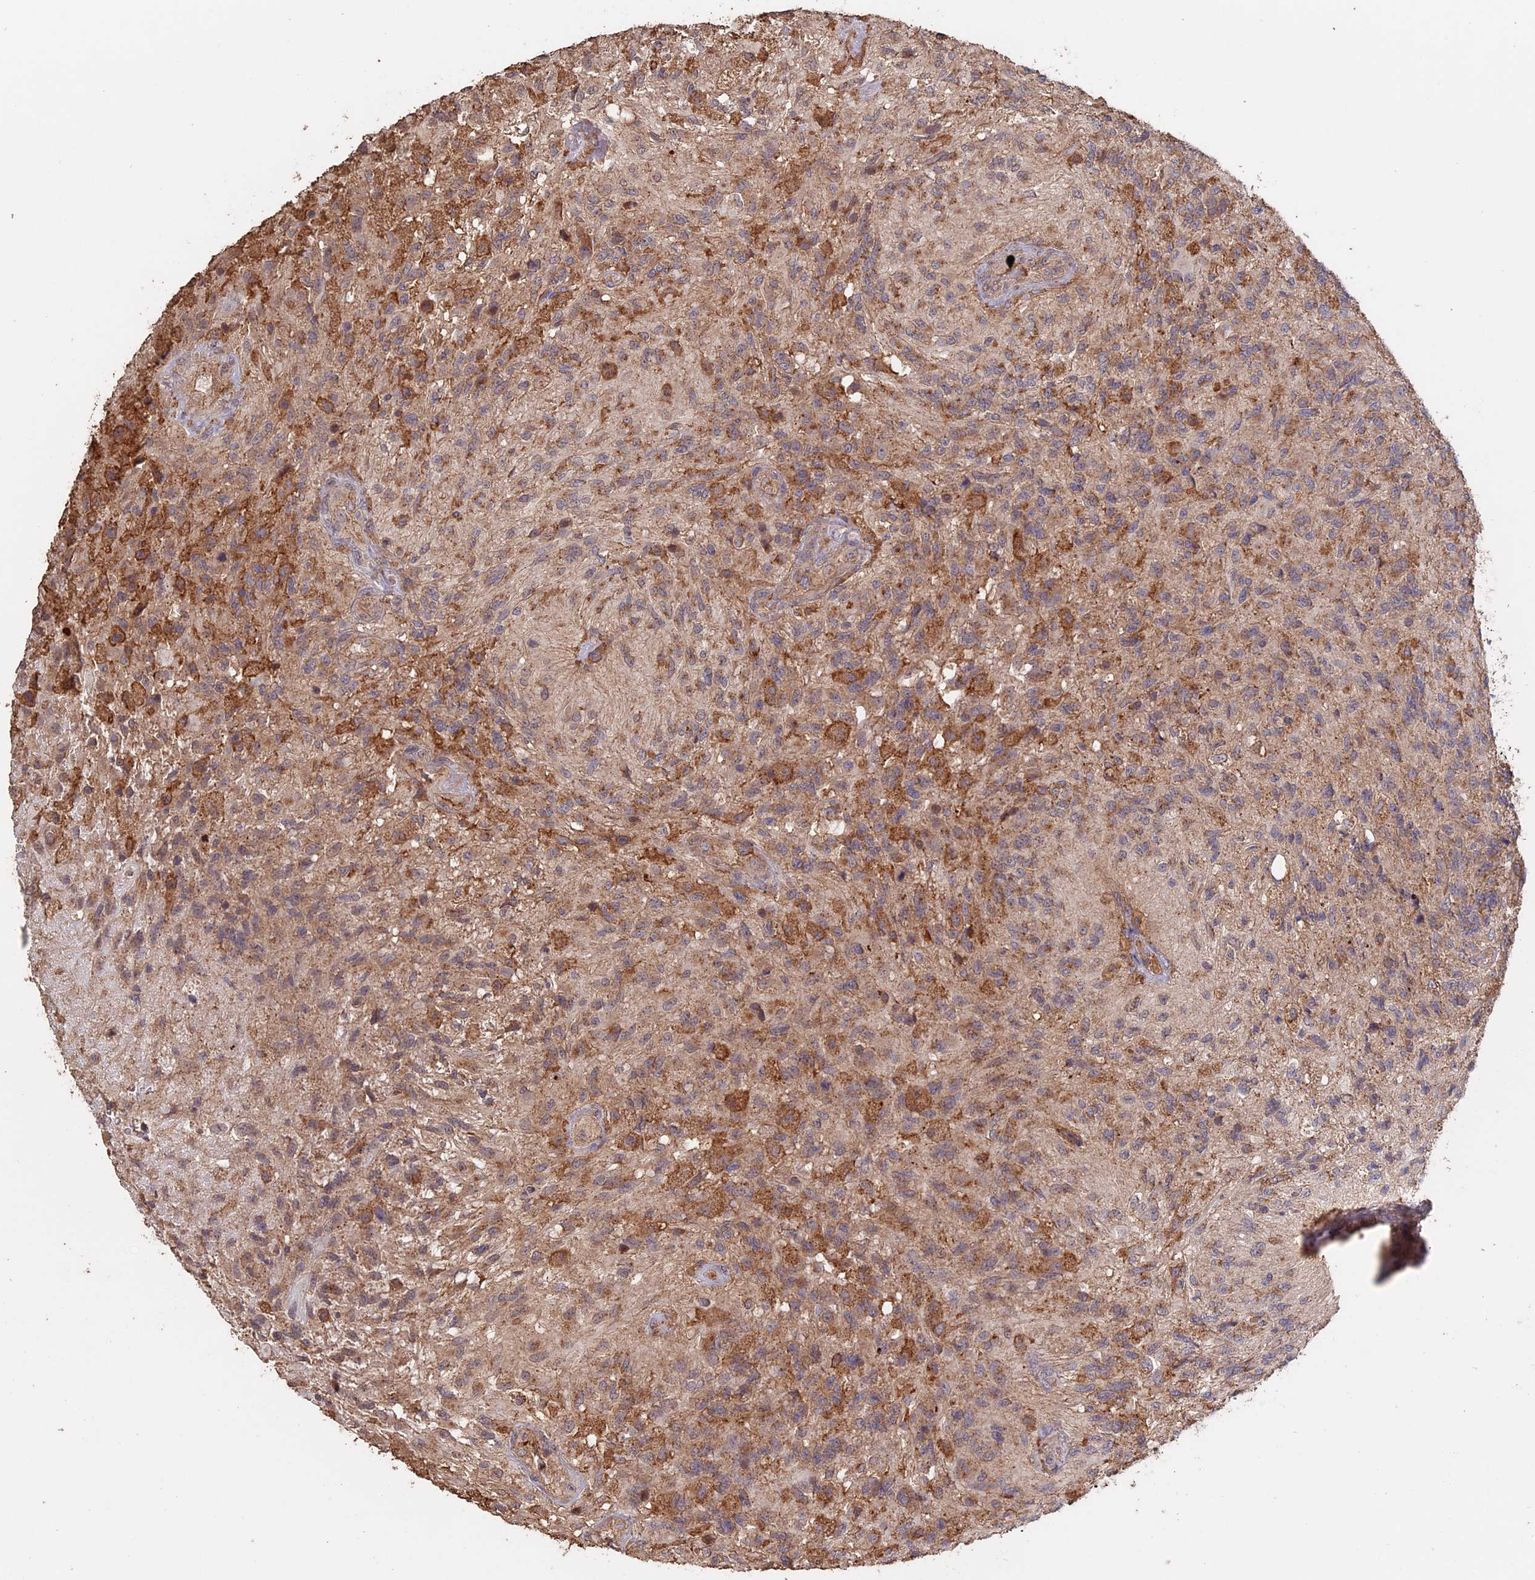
{"staining": {"intensity": "weak", "quantity": "25%-75%", "location": "cytoplasmic/membranous"}, "tissue": "glioma", "cell_type": "Tumor cells", "image_type": "cancer", "snomed": [{"axis": "morphology", "description": "Glioma, malignant, High grade"}, {"axis": "topography", "description": "Brain"}], "caption": "High-magnification brightfield microscopy of malignant high-grade glioma stained with DAB (3,3'-diaminobenzidine) (brown) and counterstained with hematoxylin (blue). tumor cells exhibit weak cytoplasmic/membranous staining is identified in about25%-75% of cells.", "gene": "PIGQ", "patient": {"sex": "male", "age": 56}}